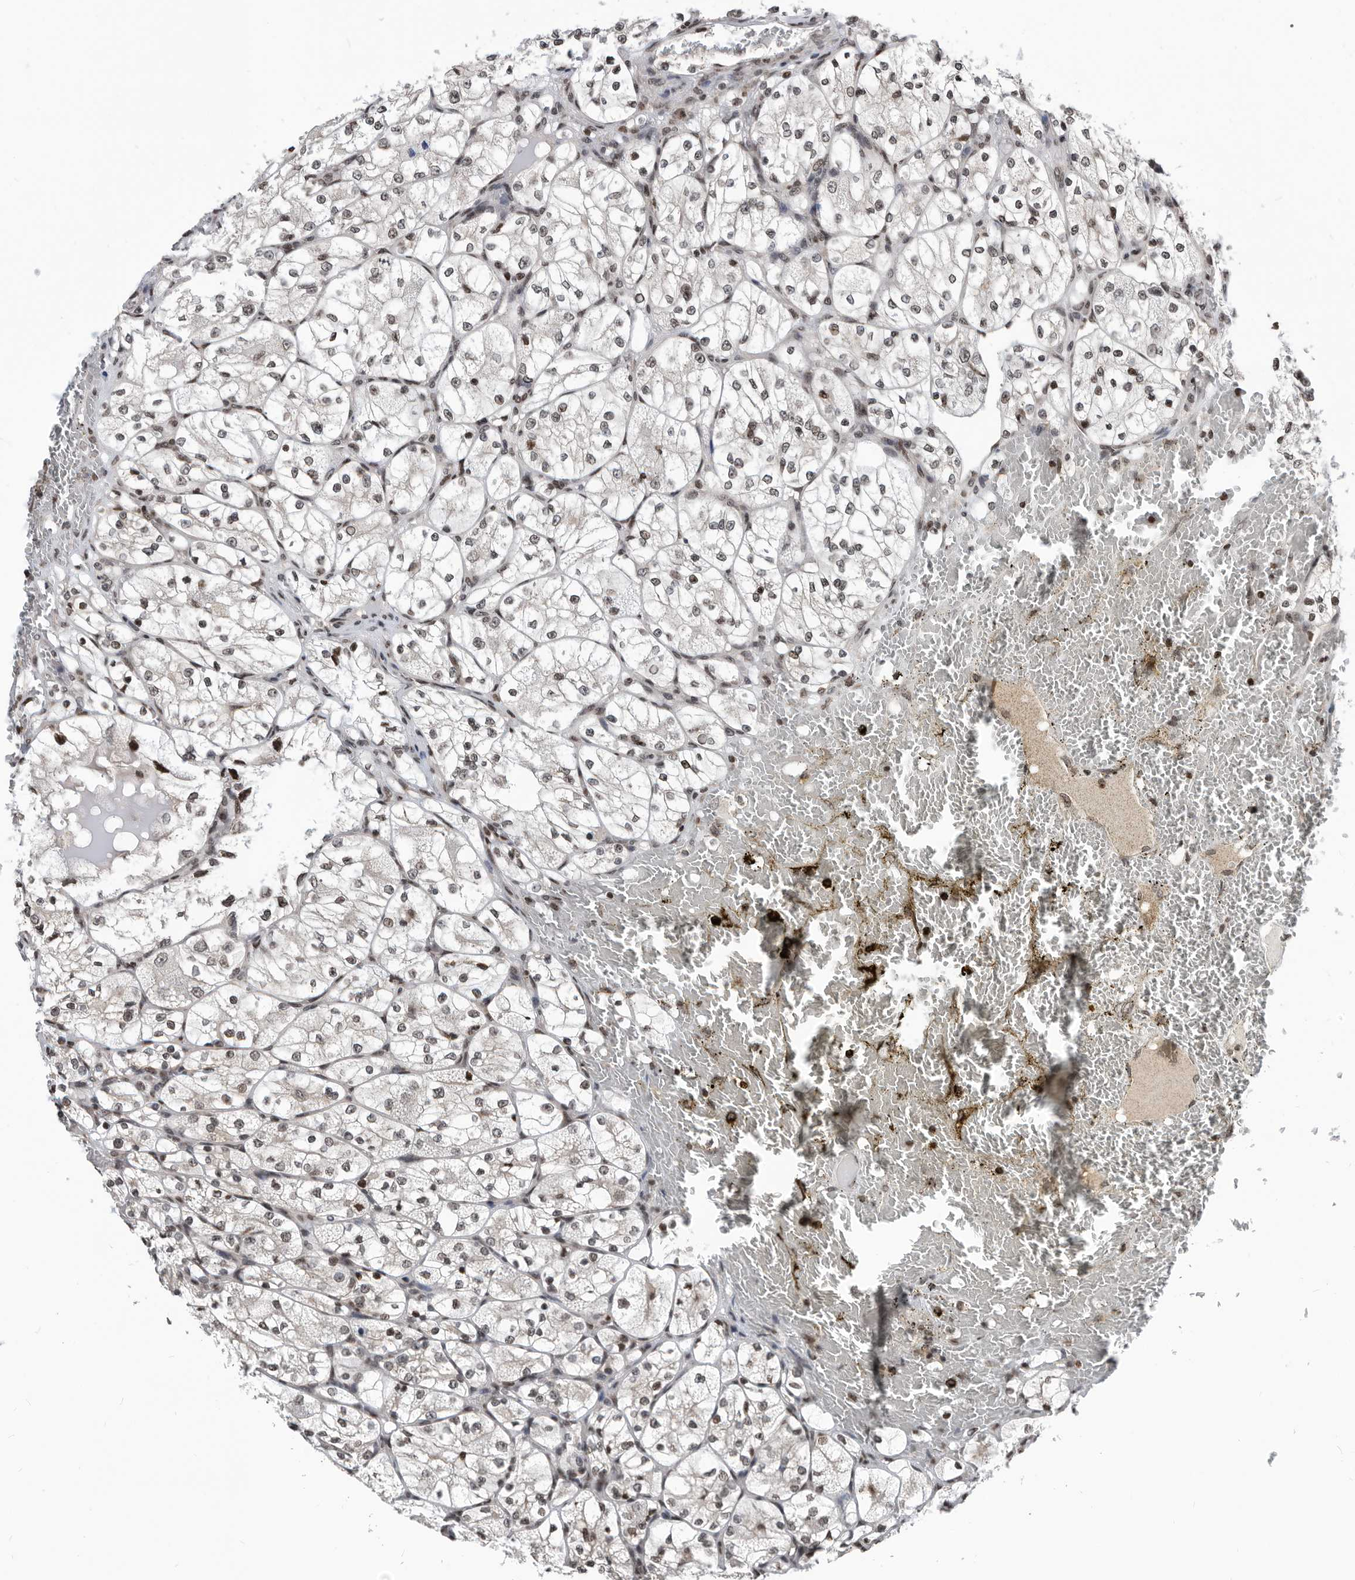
{"staining": {"intensity": "negative", "quantity": "none", "location": "none"}, "tissue": "renal cancer", "cell_type": "Tumor cells", "image_type": "cancer", "snomed": [{"axis": "morphology", "description": "Adenocarcinoma, NOS"}, {"axis": "topography", "description": "Kidney"}], "caption": "DAB (3,3'-diaminobenzidine) immunohistochemical staining of human renal cancer (adenocarcinoma) displays no significant positivity in tumor cells. The staining was performed using DAB to visualize the protein expression in brown, while the nuclei were stained in blue with hematoxylin (Magnification: 20x).", "gene": "SNRNP48", "patient": {"sex": "female", "age": 69}}